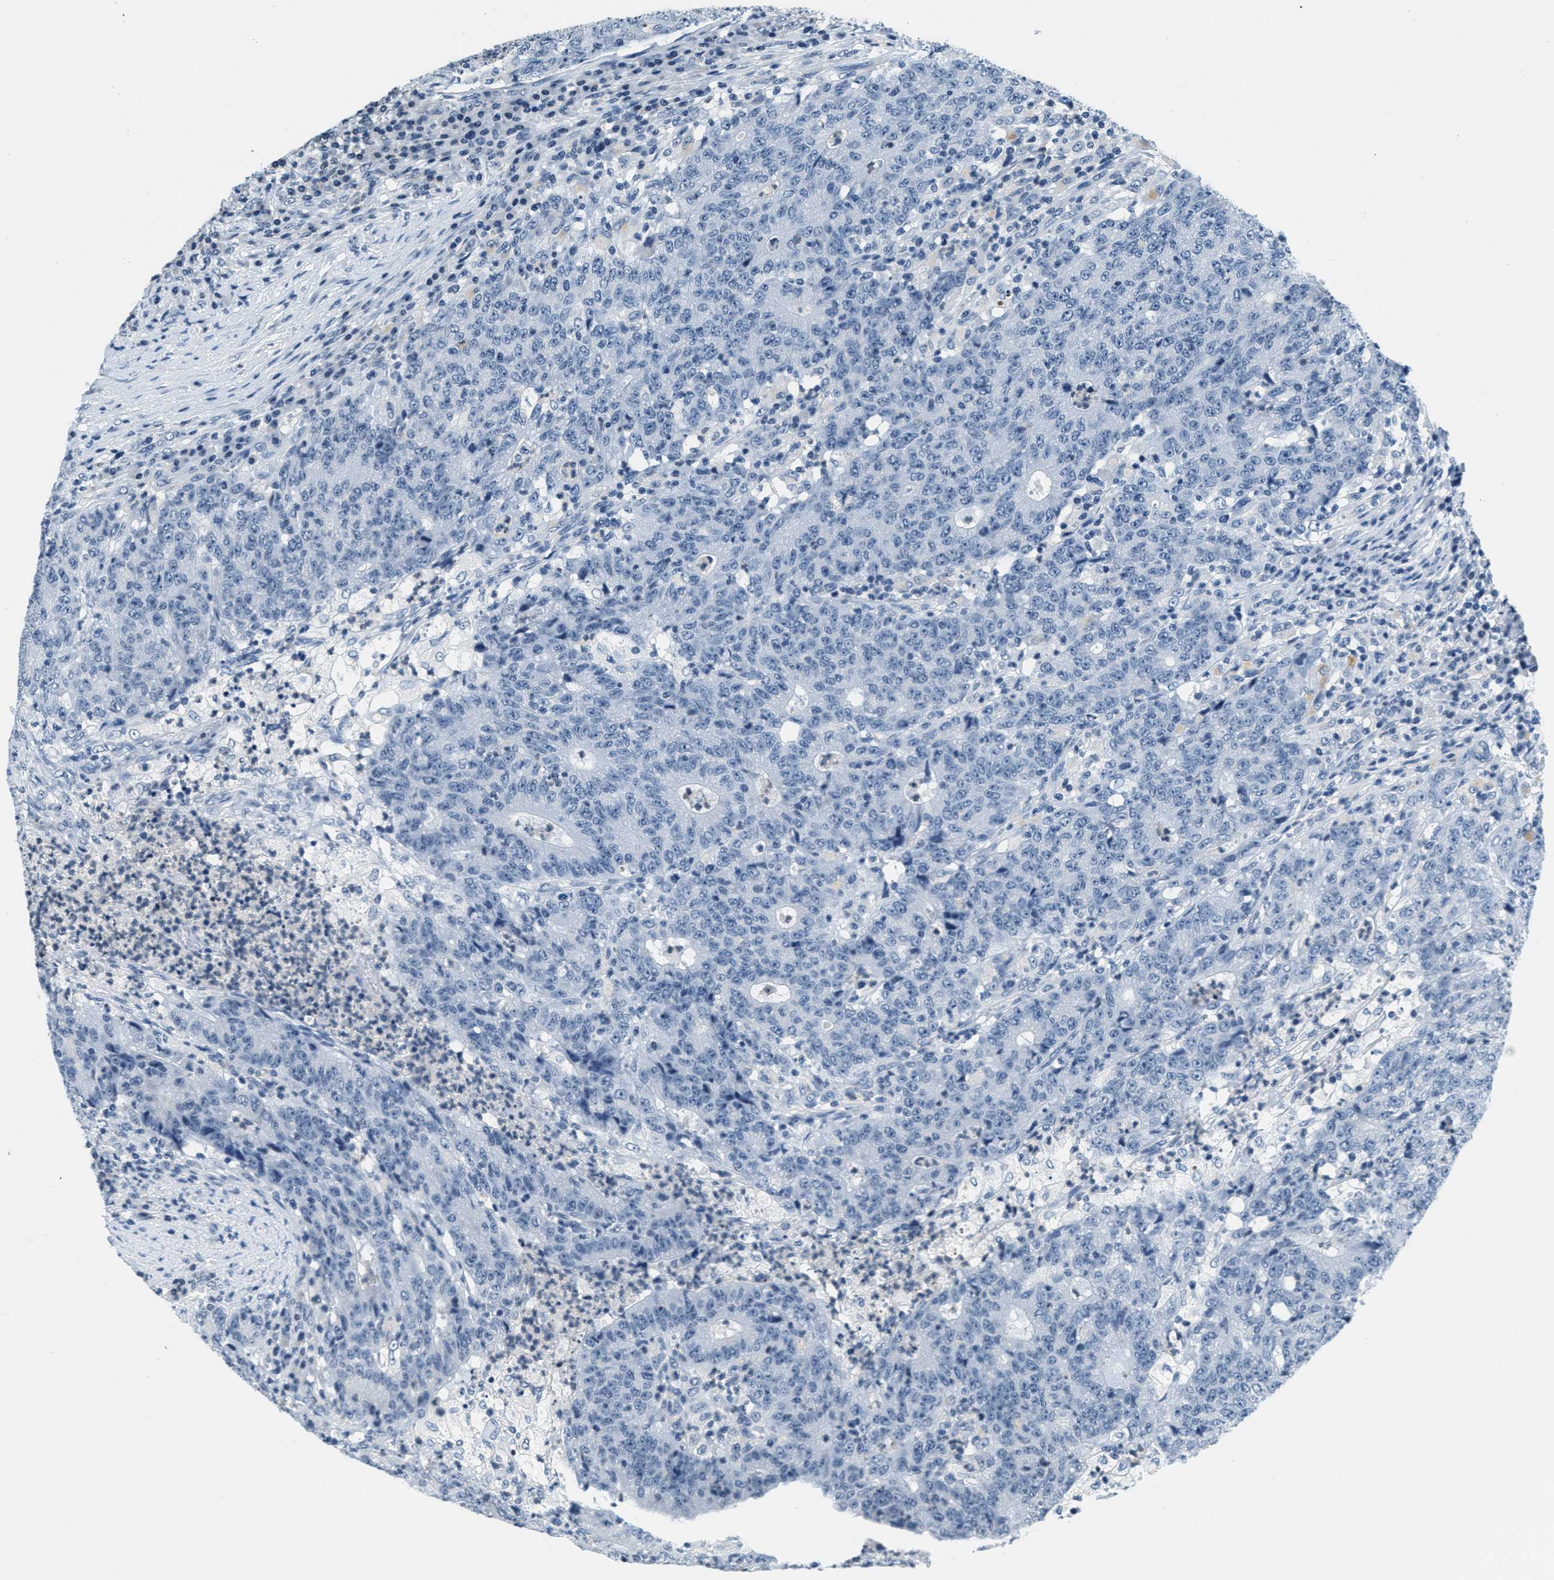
{"staining": {"intensity": "negative", "quantity": "none", "location": "none"}, "tissue": "colorectal cancer", "cell_type": "Tumor cells", "image_type": "cancer", "snomed": [{"axis": "morphology", "description": "Normal tissue, NOS"}, {"axis": "morphology", "description": "Adenocarcinoma, NOS"}, {"axis": "topography", "description": "Colon"}], "caption": "IHC photomicrograph of neoplastic tissue: human colorectal cancer (adenocarcinoma) stained with DAB (3,3'-diaminobenzidine) reveals no significant protein positivity in tumor cells. Brightfield microscopy of immunohistochemistry (IHC) stained with DAB (brown) and hematoxylin (blue), captured at high magnification.", "gene": "CA4", "patient": {"sex": "female", "age": 75}}